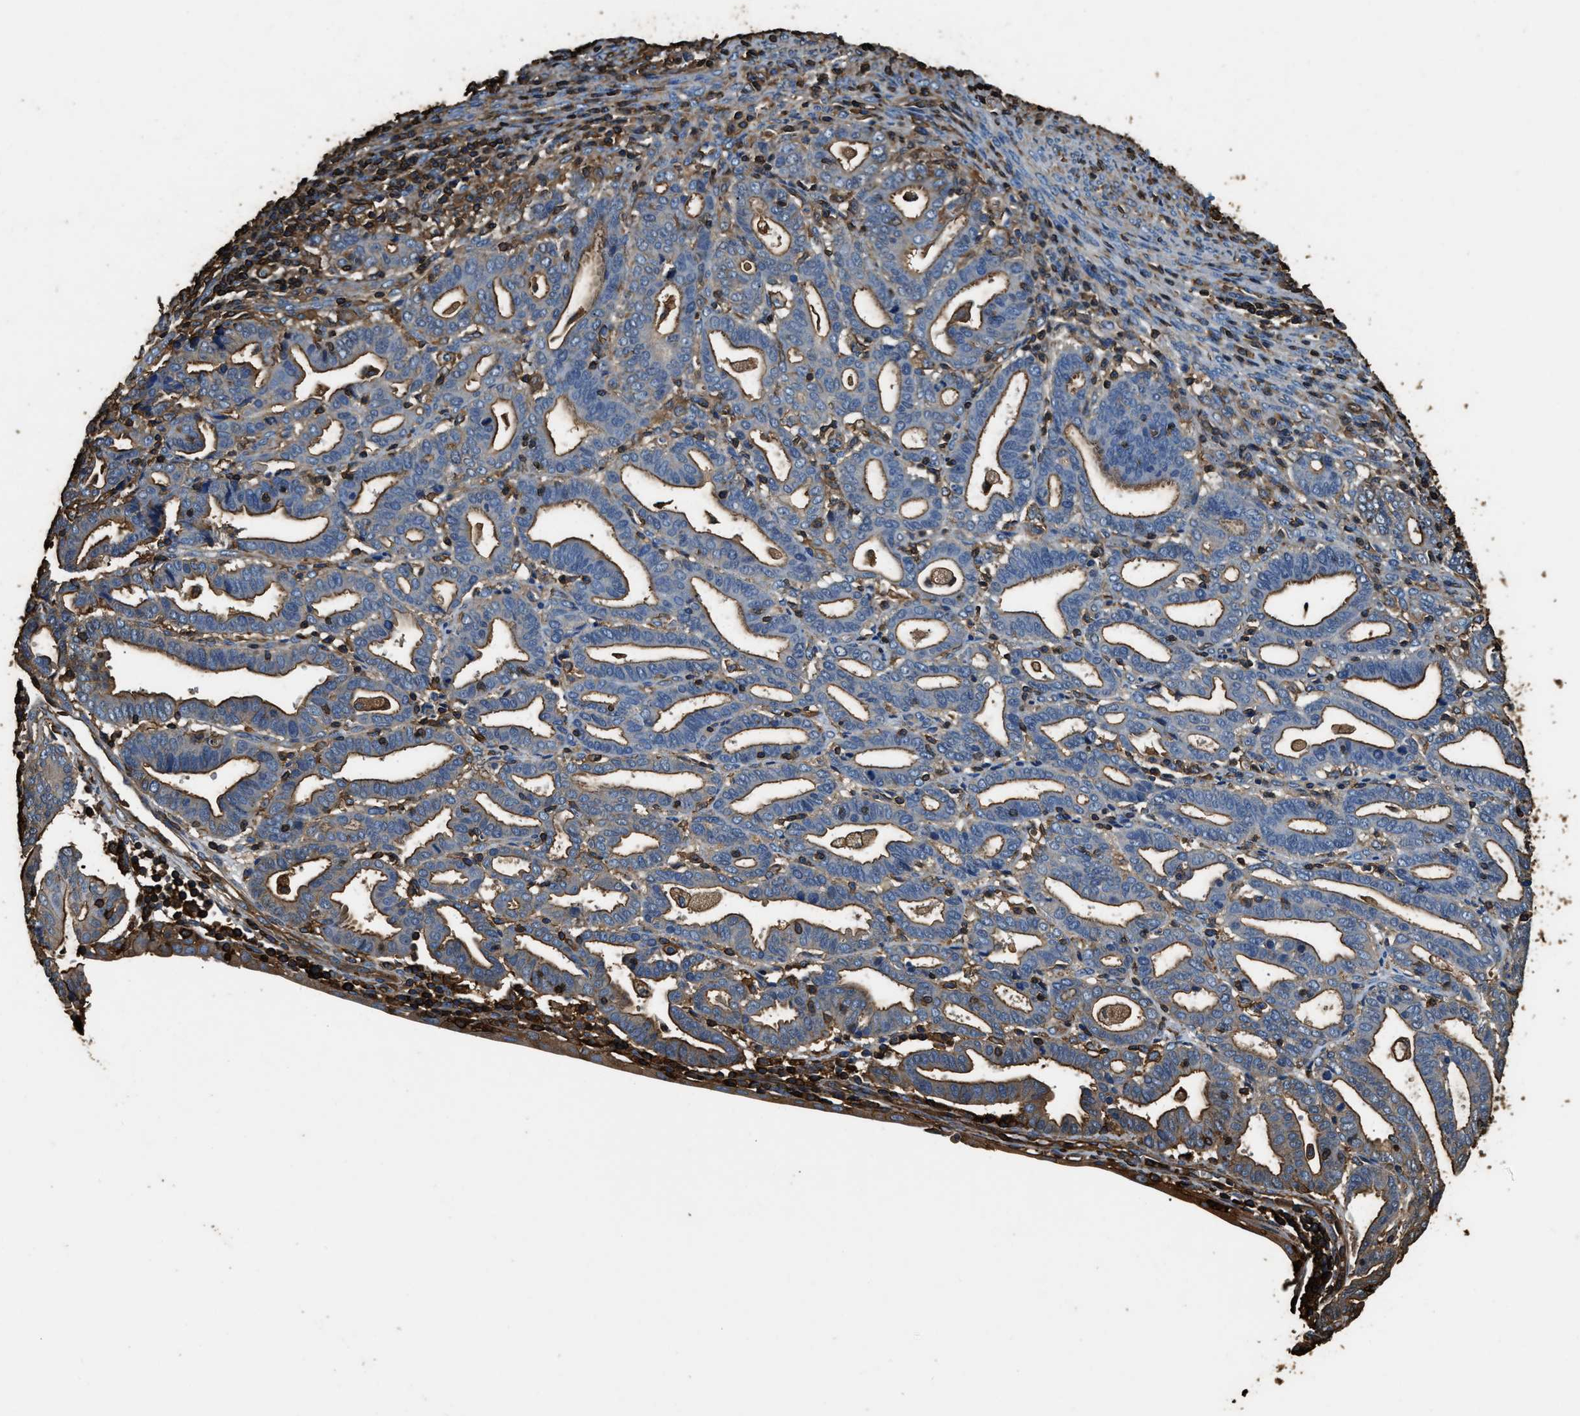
{"staining": {"intensity": "moderate", "quantity": ">75%", "location": "cytoplasmic/membranous"}, "tissue": "endometrial cancer", "cell_type": "Tumor cells", "image_type": "cancer", "snomed": [{"axis": "morphology", "description": "Adenocarcinoma, NOS"}, {"axis": "topography", "description": "Uterus"}], "caption": "The micrograph reveals staining of endometrial cancer (adenocarcinoma), revealing moderate cytoplasmic/membranous protein staining (brown color) within tumor cells.", "gene": "ACCS", "patient": {"sex": "female", "age": 83}}